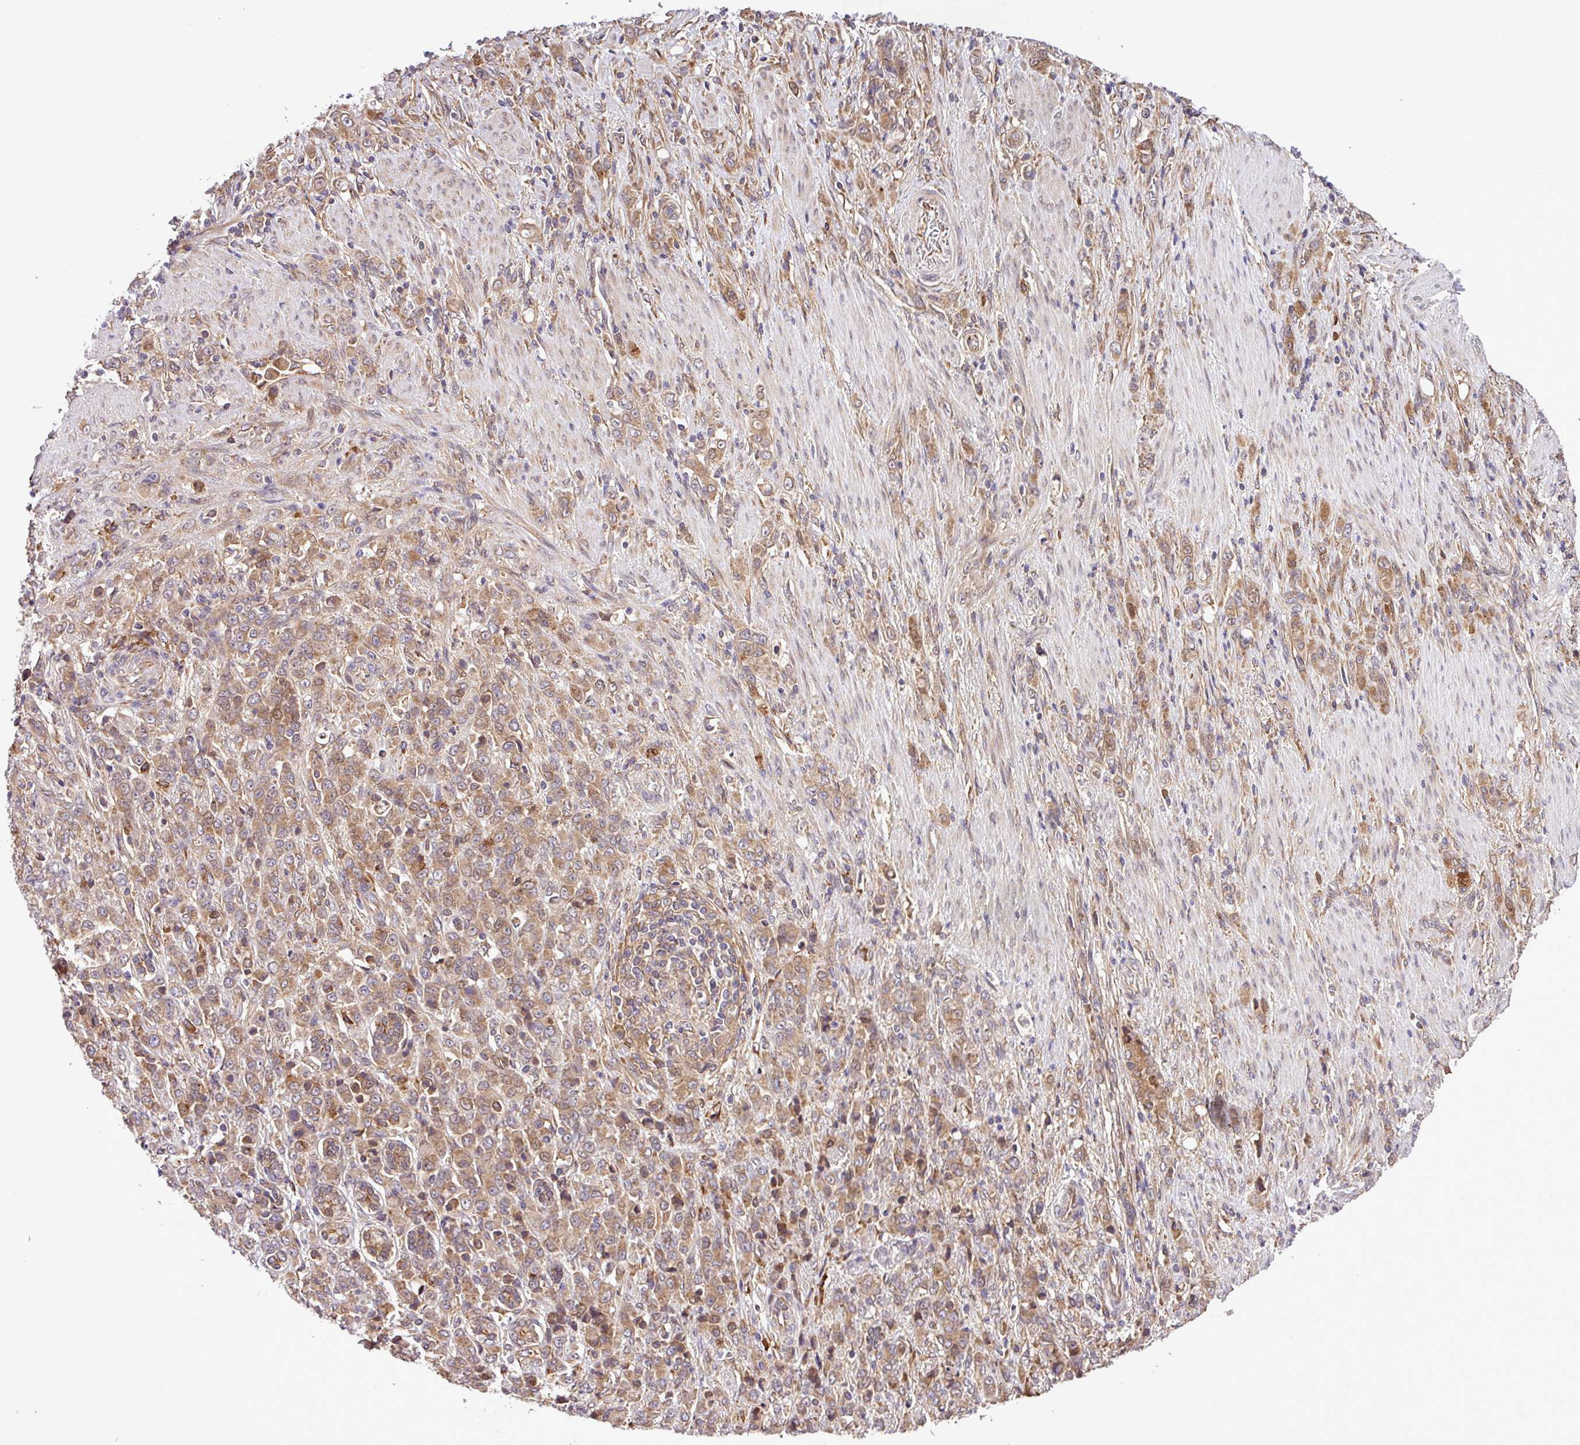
{"staining": {"intensity": "moderate", "quantity": ">75%", "location": "cytoplasmic/membranous"}, "tissue": "stomach cancer", "cell_type": "Tumor cells", "image_type": "cancer", "snomed": [{"axis": "morphology", "description": "Adenocarcinoma, NOS"}, {"axis": "topography", "description": "Stomach"}], "caption": "Immunohistochemistry of stomach cancer (adenocarcinoma) displays medium levels of moderate cytoplasmic/membranous positivity in approximately >75% of tumor cells. (DAB (3,3'-diaminobenzidine) = brown stain, brightfield microscopy at high magnification).", "gene": "DLGAP4", "patient": {"sex": "female", "age": 79}}